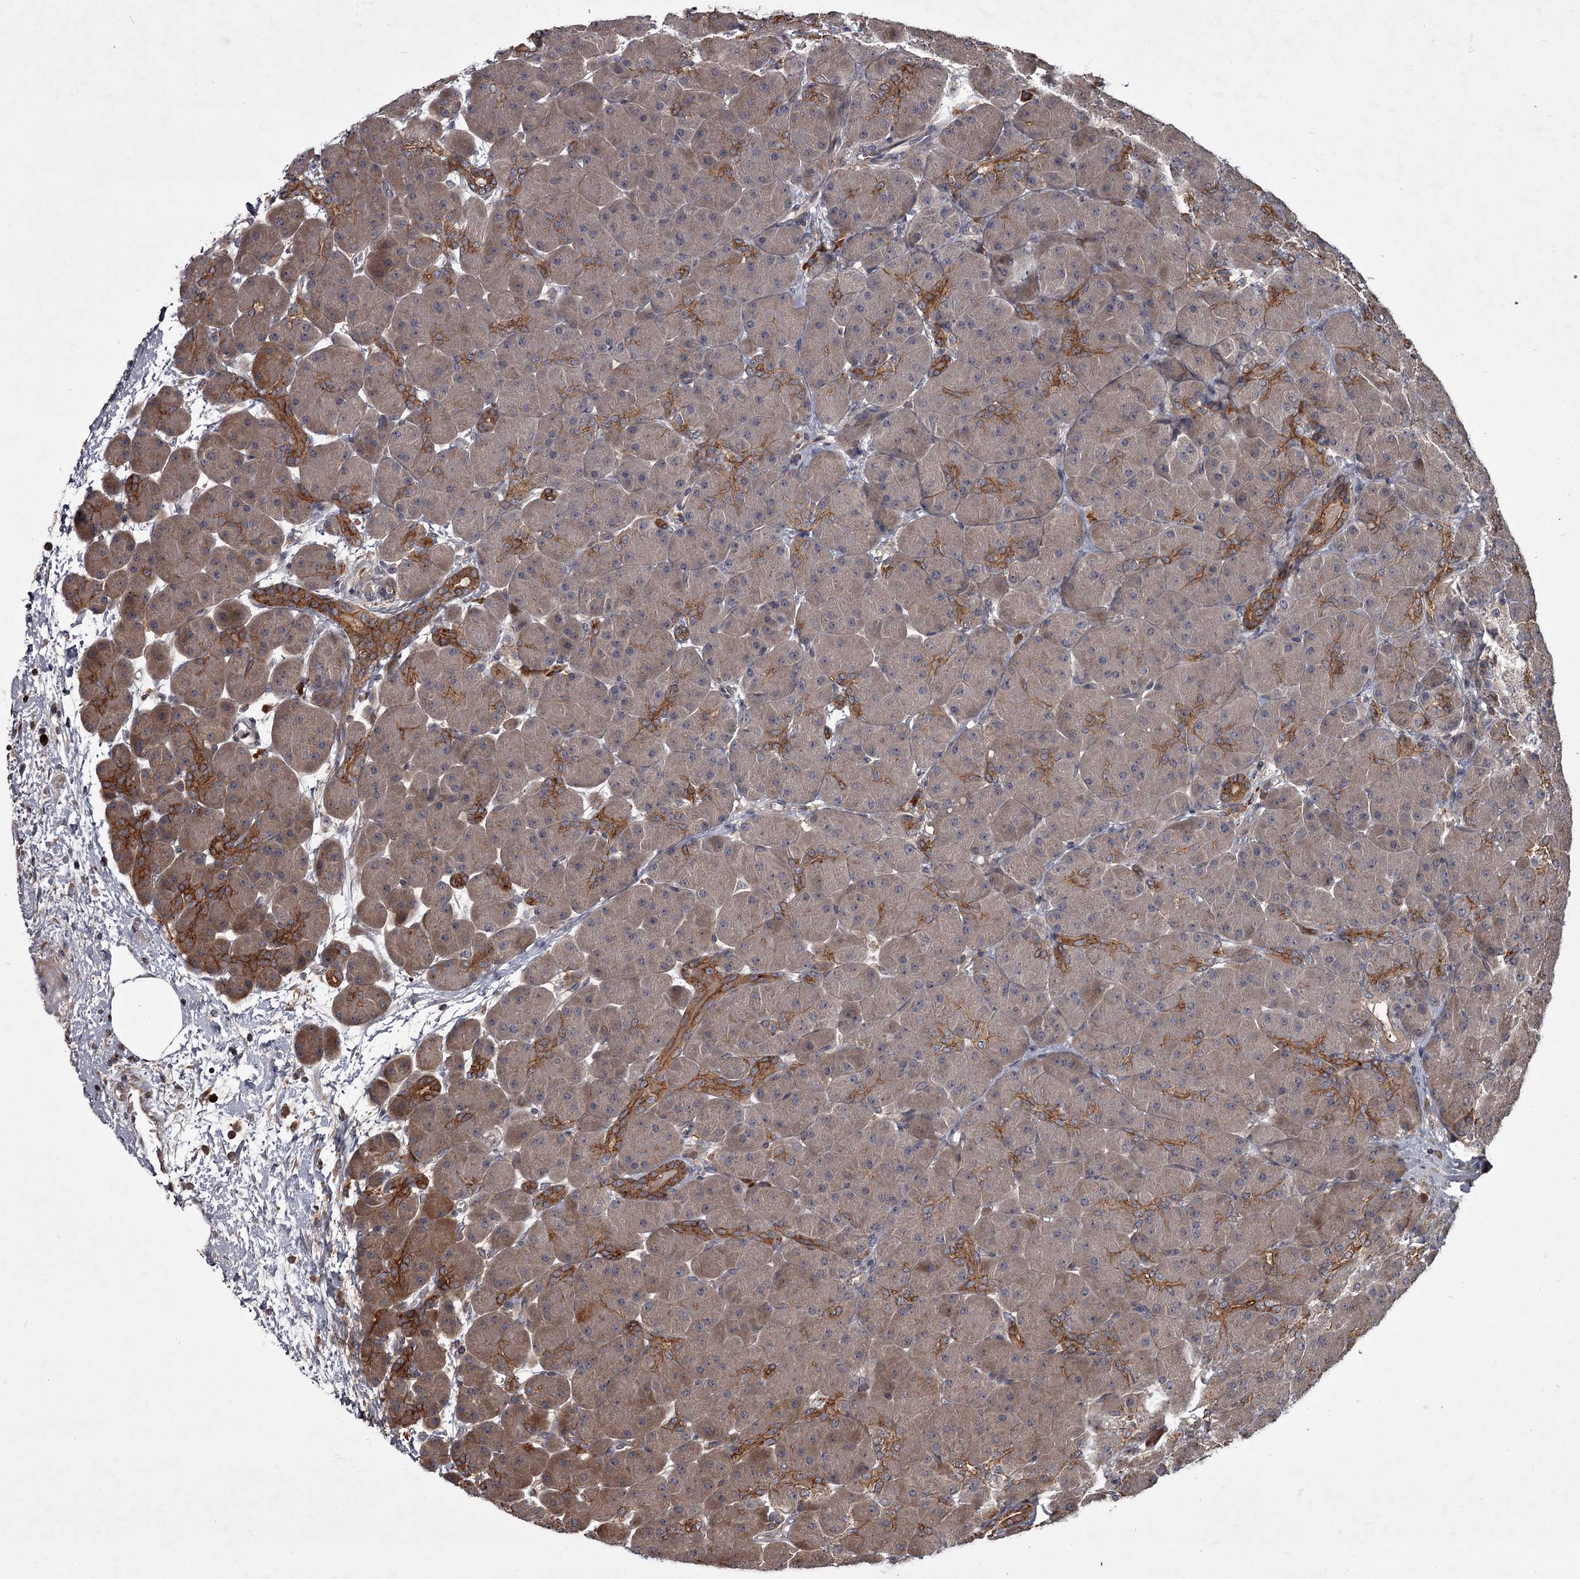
{"staining": {"intensity": "moderate", "quantity": ">75%", "location": "cytoplasmic/membranous"}, "tissue": "pancreas", "cell_type": "Exocrine glandular cells", "image_type": "normal", "snomed": [{"axis": "morphology", "description": "Normal tissue, NOS"}, {"axis": "topography", "description": "Pancreas"}], "caption": "Immunohistochemical staining of unremarkable human pancreas demonstrates >75% levels of moderate cytoplasmic/membranous protein staining in about >75% of exocrine glandular cells.", "gene": "UNC93B1", "patient": {"sex": "male", "age": 66}}